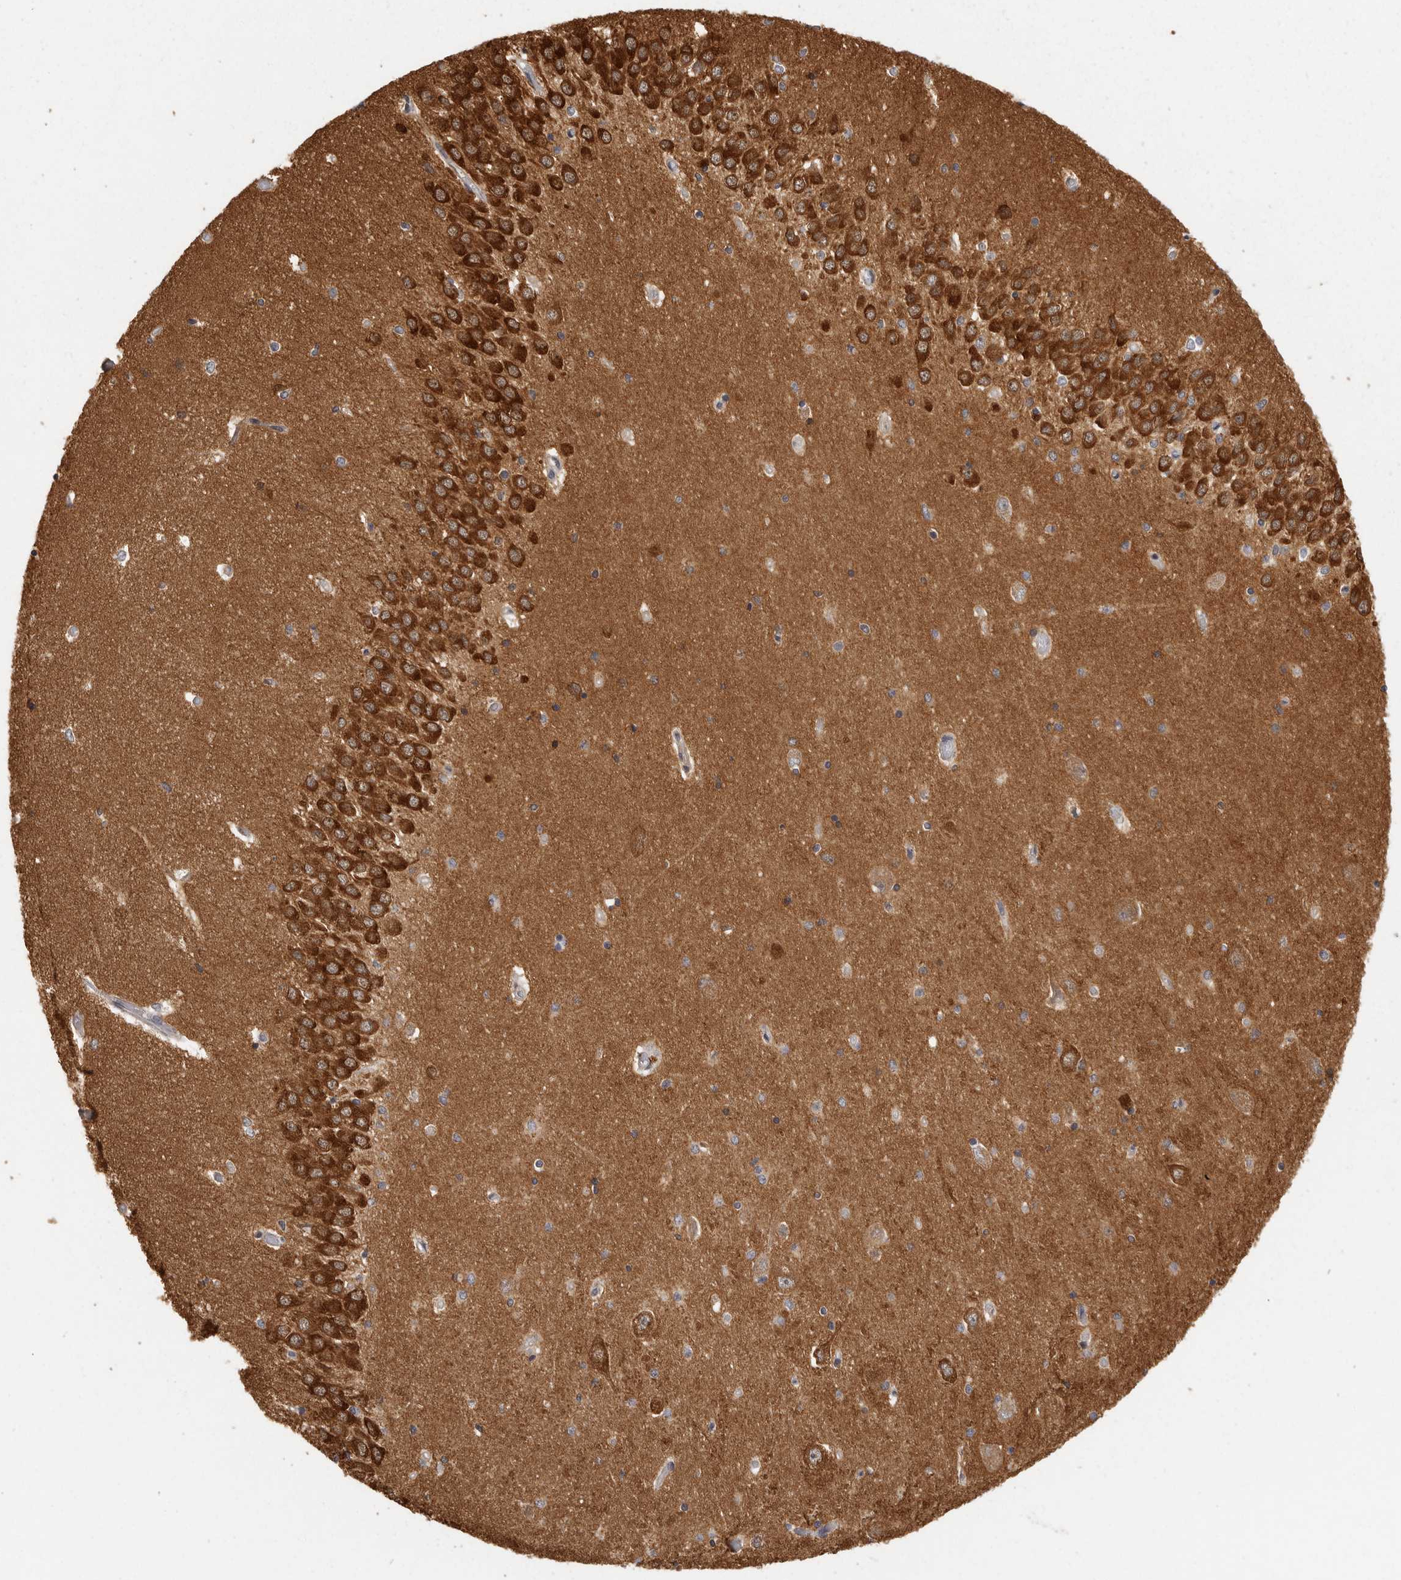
{"staining": {"intensity": "moderate", "quantity": "25%-75%", "location": "cytoplasmic/membranous"}, "tissue": "hippocampus", "cell_type": "Glial cells", "image_type": "normal", "snomed": [{"axis": "morphology", "description": "Normal tissue, NOS"}, {"axis": "topography", "description": "Hippocampus"}], "caption": "High-power microscopy captured an immunohistochemistry histopathology image of benign hippocampus, revealing moderate cytoplasmic/membranous staining in about 25%-75% of glial cells. (DAB = brown stain, brightfield microscopy at high magnification).", "gene": "BAIAP2", "patient": {"sex": "male", "age": 45}}